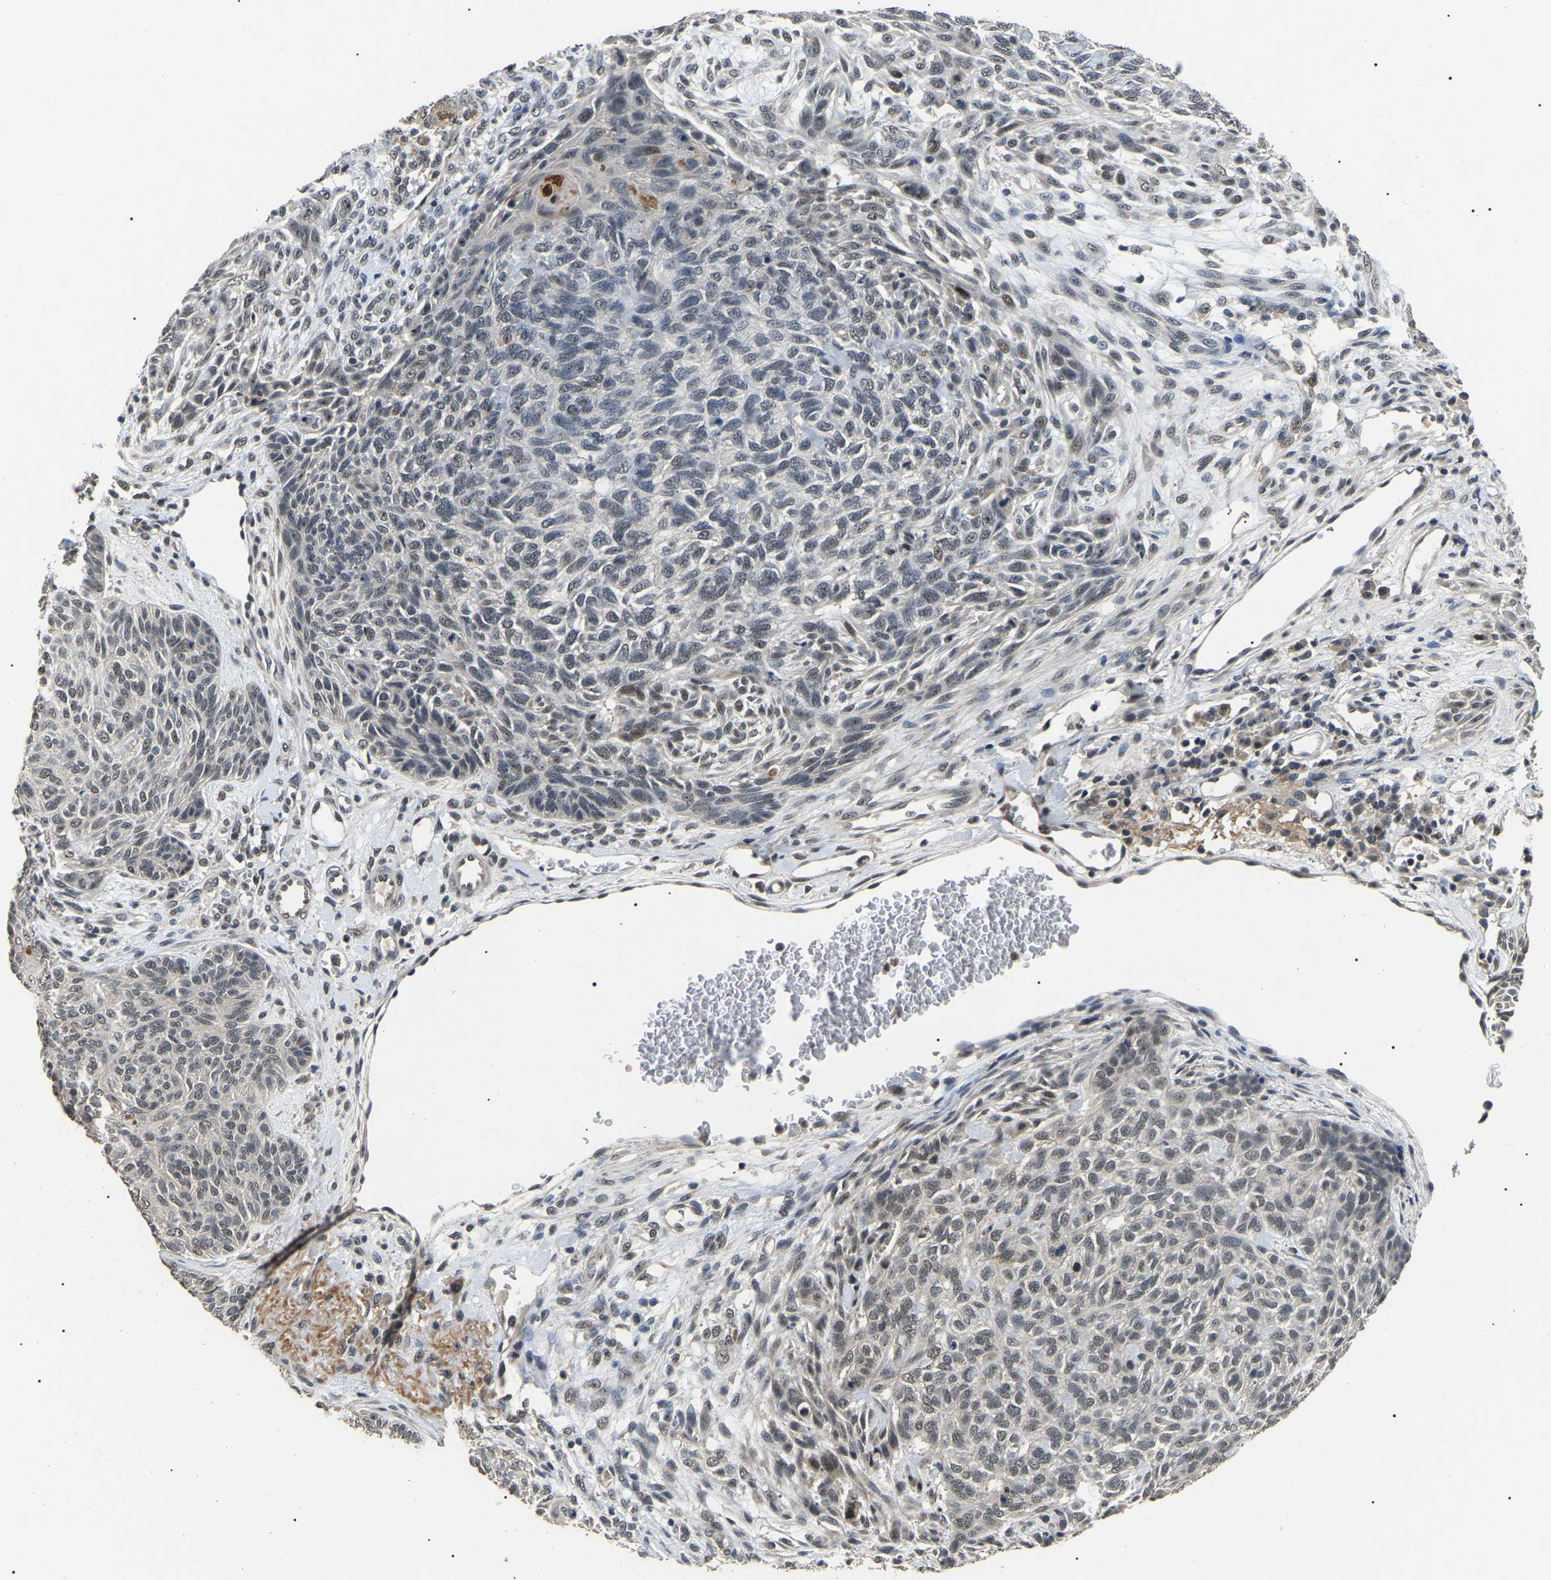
{"staining": {"intensity": "weak", "quantity": "25%-75%", "location": "nuclear"}, "tissue": "skin cancer", "cell_type": "Tumor cells", "image_type": "cancer", "snomed": [{"axis": "morphology", "description": "Basal cell carcinoma"}, {"axis": "topography", "description": "Skin"}], "caption": "Weak nuclear expression is identified in approximately 25%-75% of tumor cells in skin basal cell carcinoma. Nuclei are stained in blue.", "gene": "PPM1E", "patient": {"sex": "male", "age": 55}}